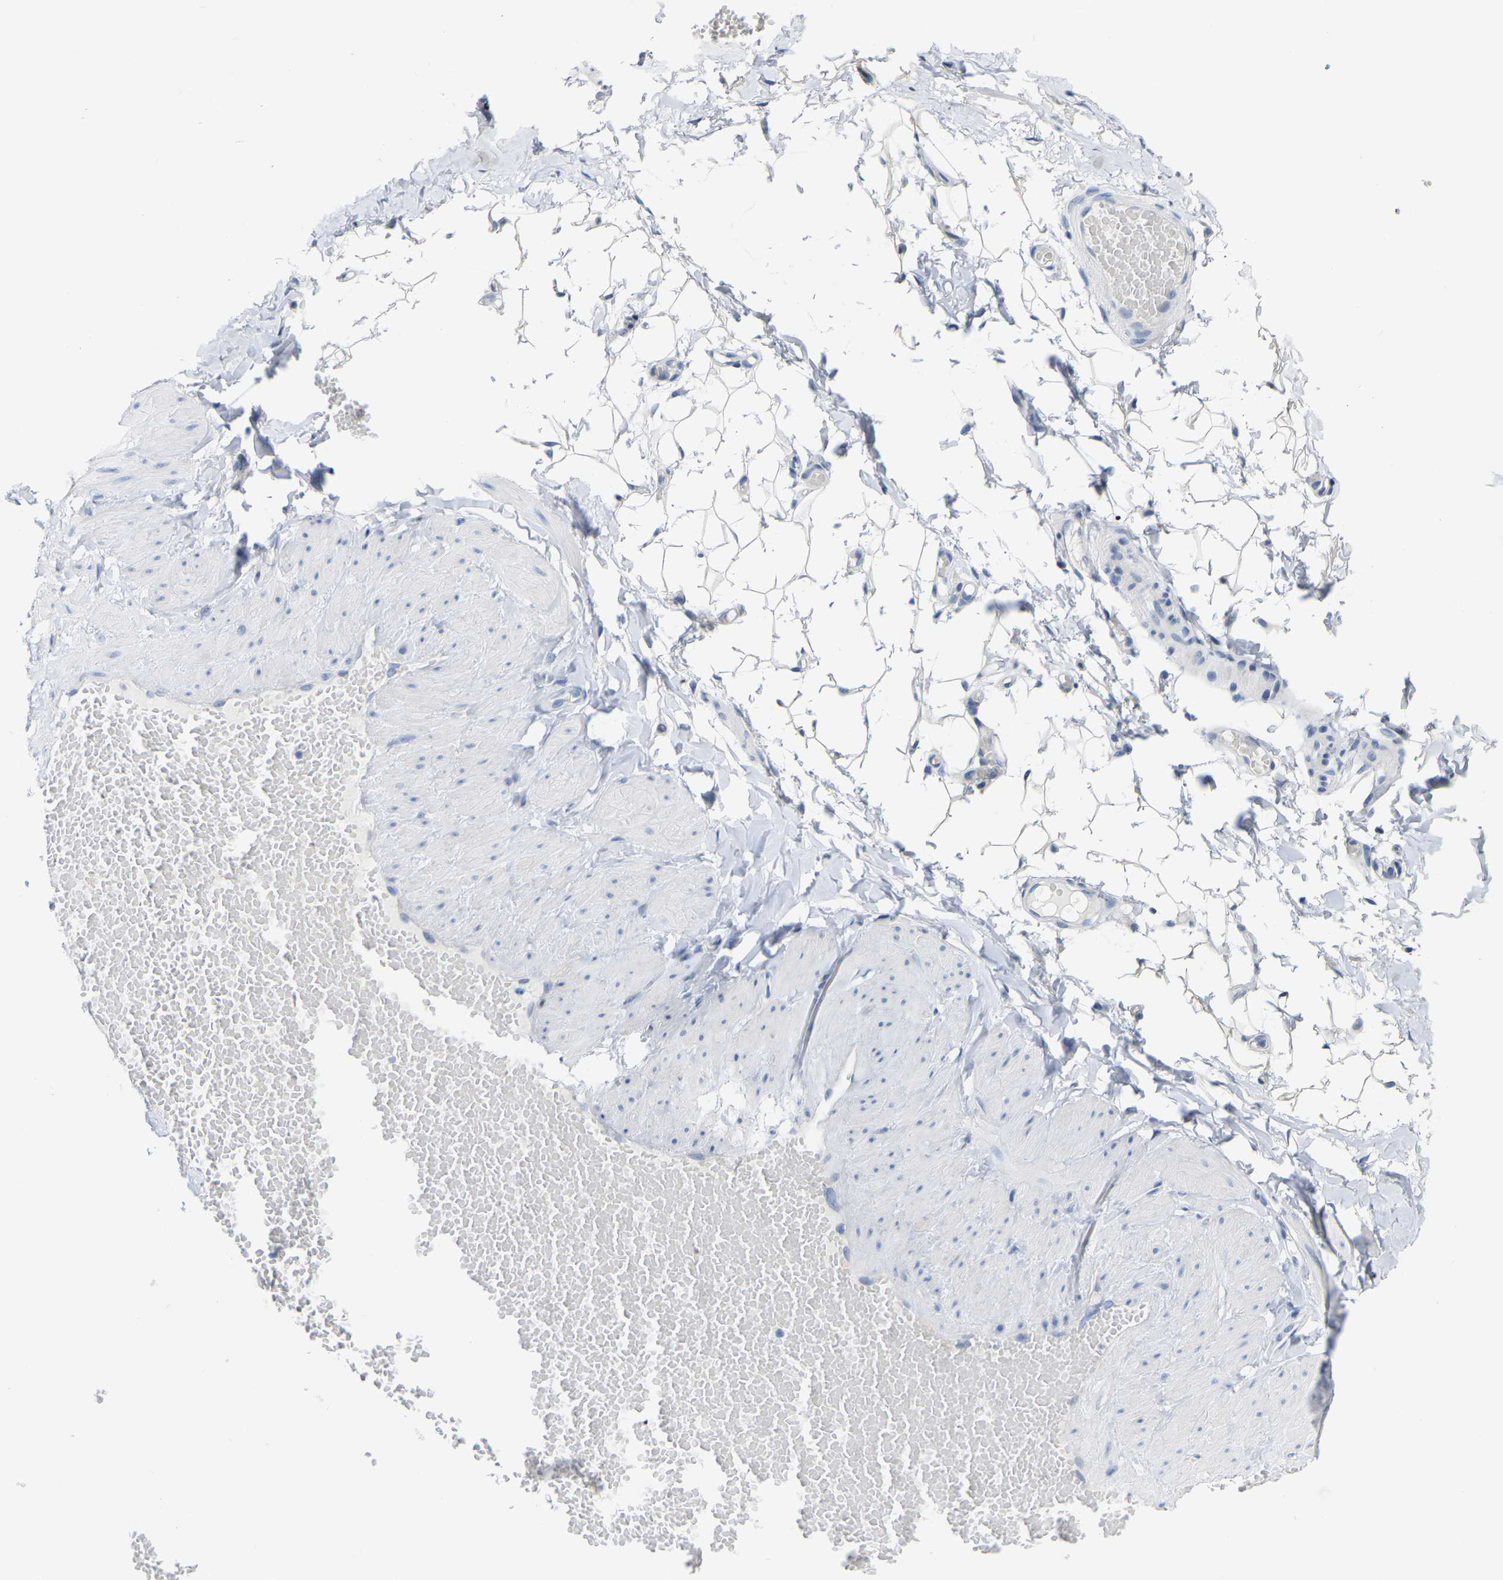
{"staining": {"intensity": "weak", "quantity": "25%-75%", "location": "cytoplasmic/membranous"}, "tissue": "adipose tissue", "cell_type": "Adipocytes", "image_type": "normal", "snomed": [{"axis": "morphology", "description": "Normal tissue, NOS"}, {"axis": "topography", "description": "Adipose tissue"}, {"axis": "topography", "description": "Vascular tissue"}, {"axis": "topography", "description": "Peripheral nerve tissue"}], "caption": "Weak cytoplasmic/membranous positivity for a protein is seen in approximately 25%-75% of adipocytes of unremarkable adipose tissue using immunohistochemistry (IHC).", "gene": "ABTB2", "patient": {"sex": "male", "age": 25}}